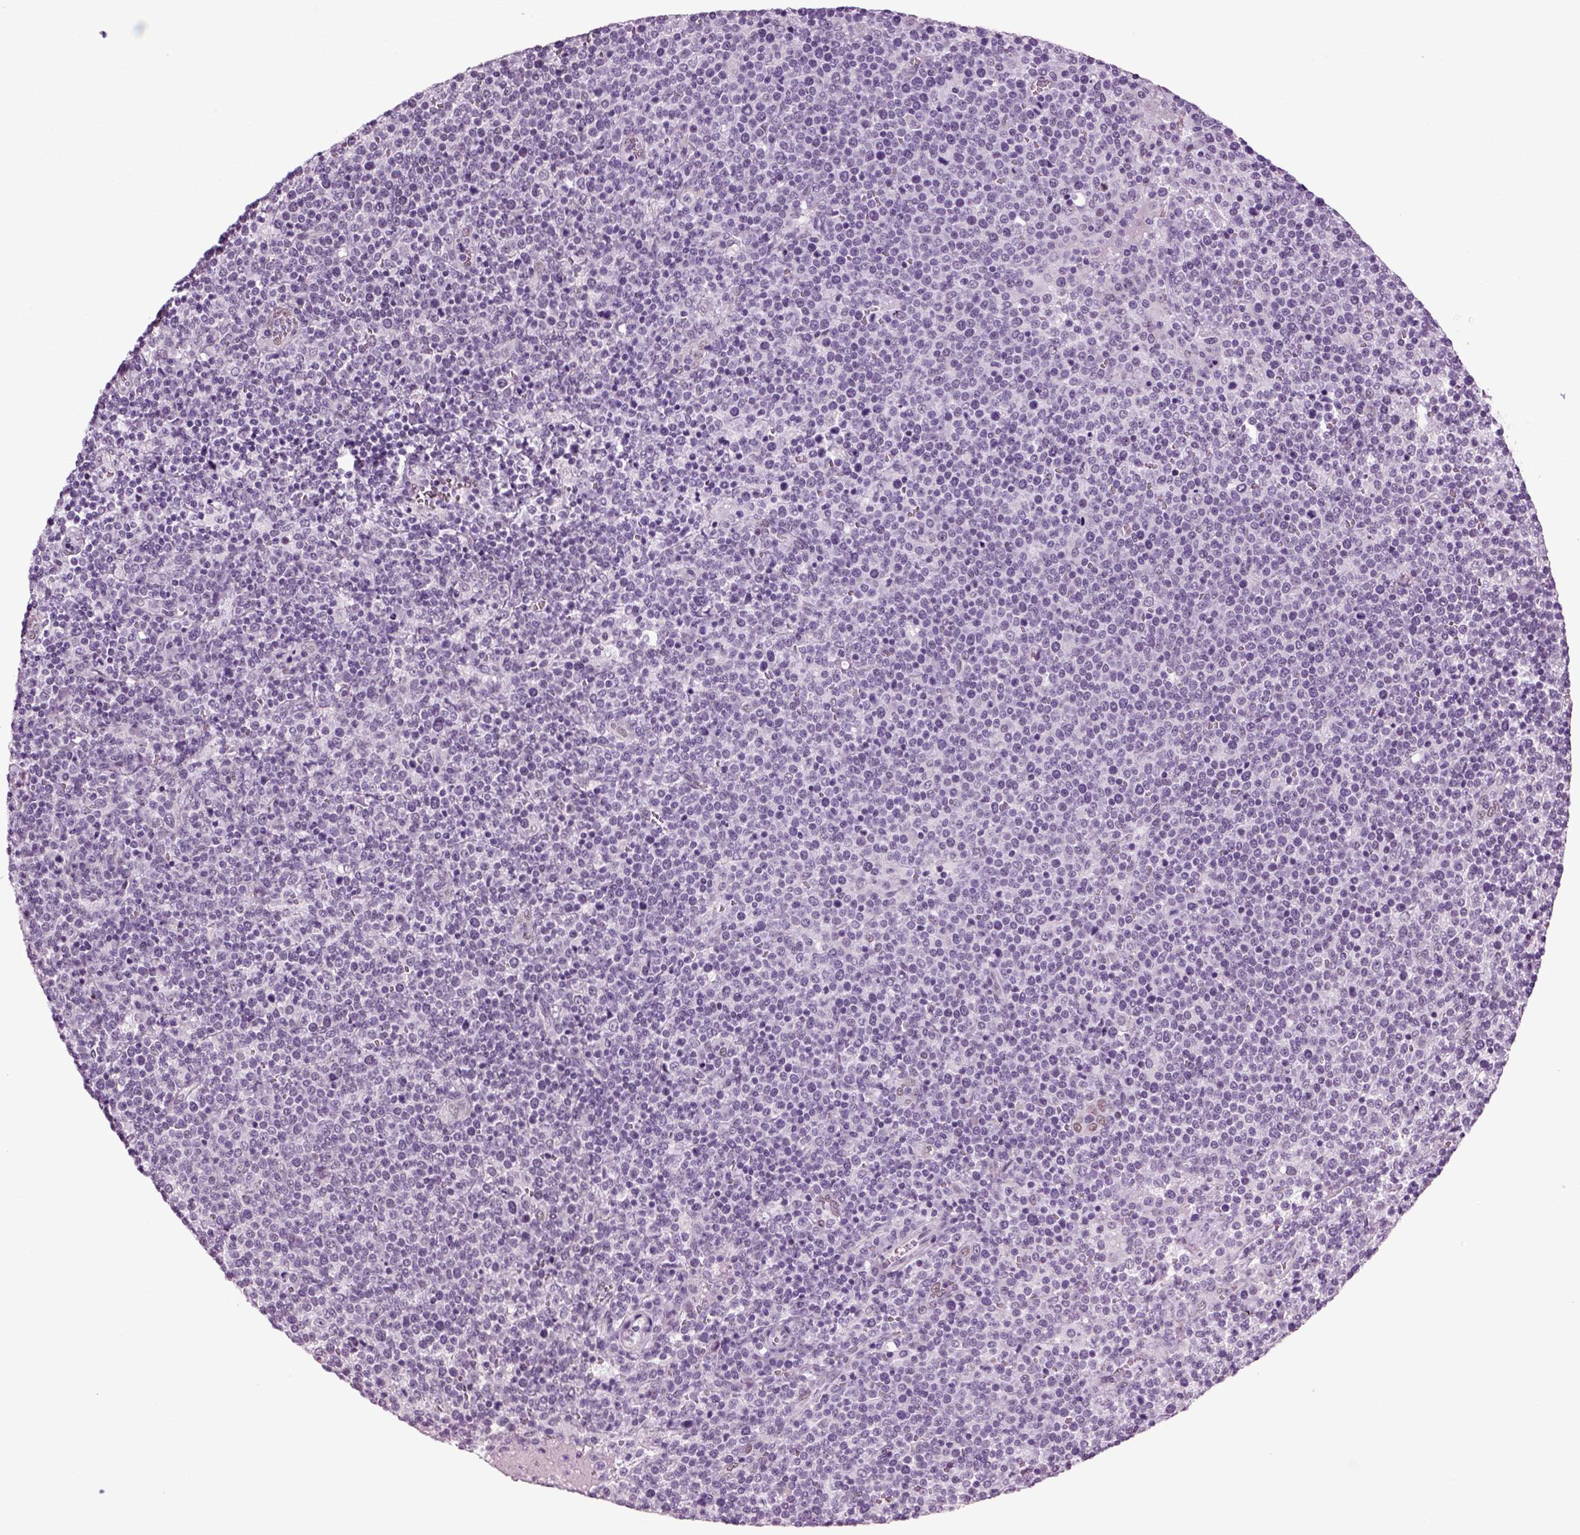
{"staining": {"intensity": "negative", "quantity": "none", "location": "none"}, "tissue": "lymphoma", "cell_type": "Tumor cells", "image_type": "cancer", "snomed": [{"axis": "morphology", "description": "Malignant lymphoma, non-Hodgkin's type, High grade"}, {"axis": "topography", "description": "Lymph node"}], "caption": "Tumor cells show no significant protein expression in lymphoma.", "gene": "RFX3", "patient": {"sex": "male", "age": 61}}